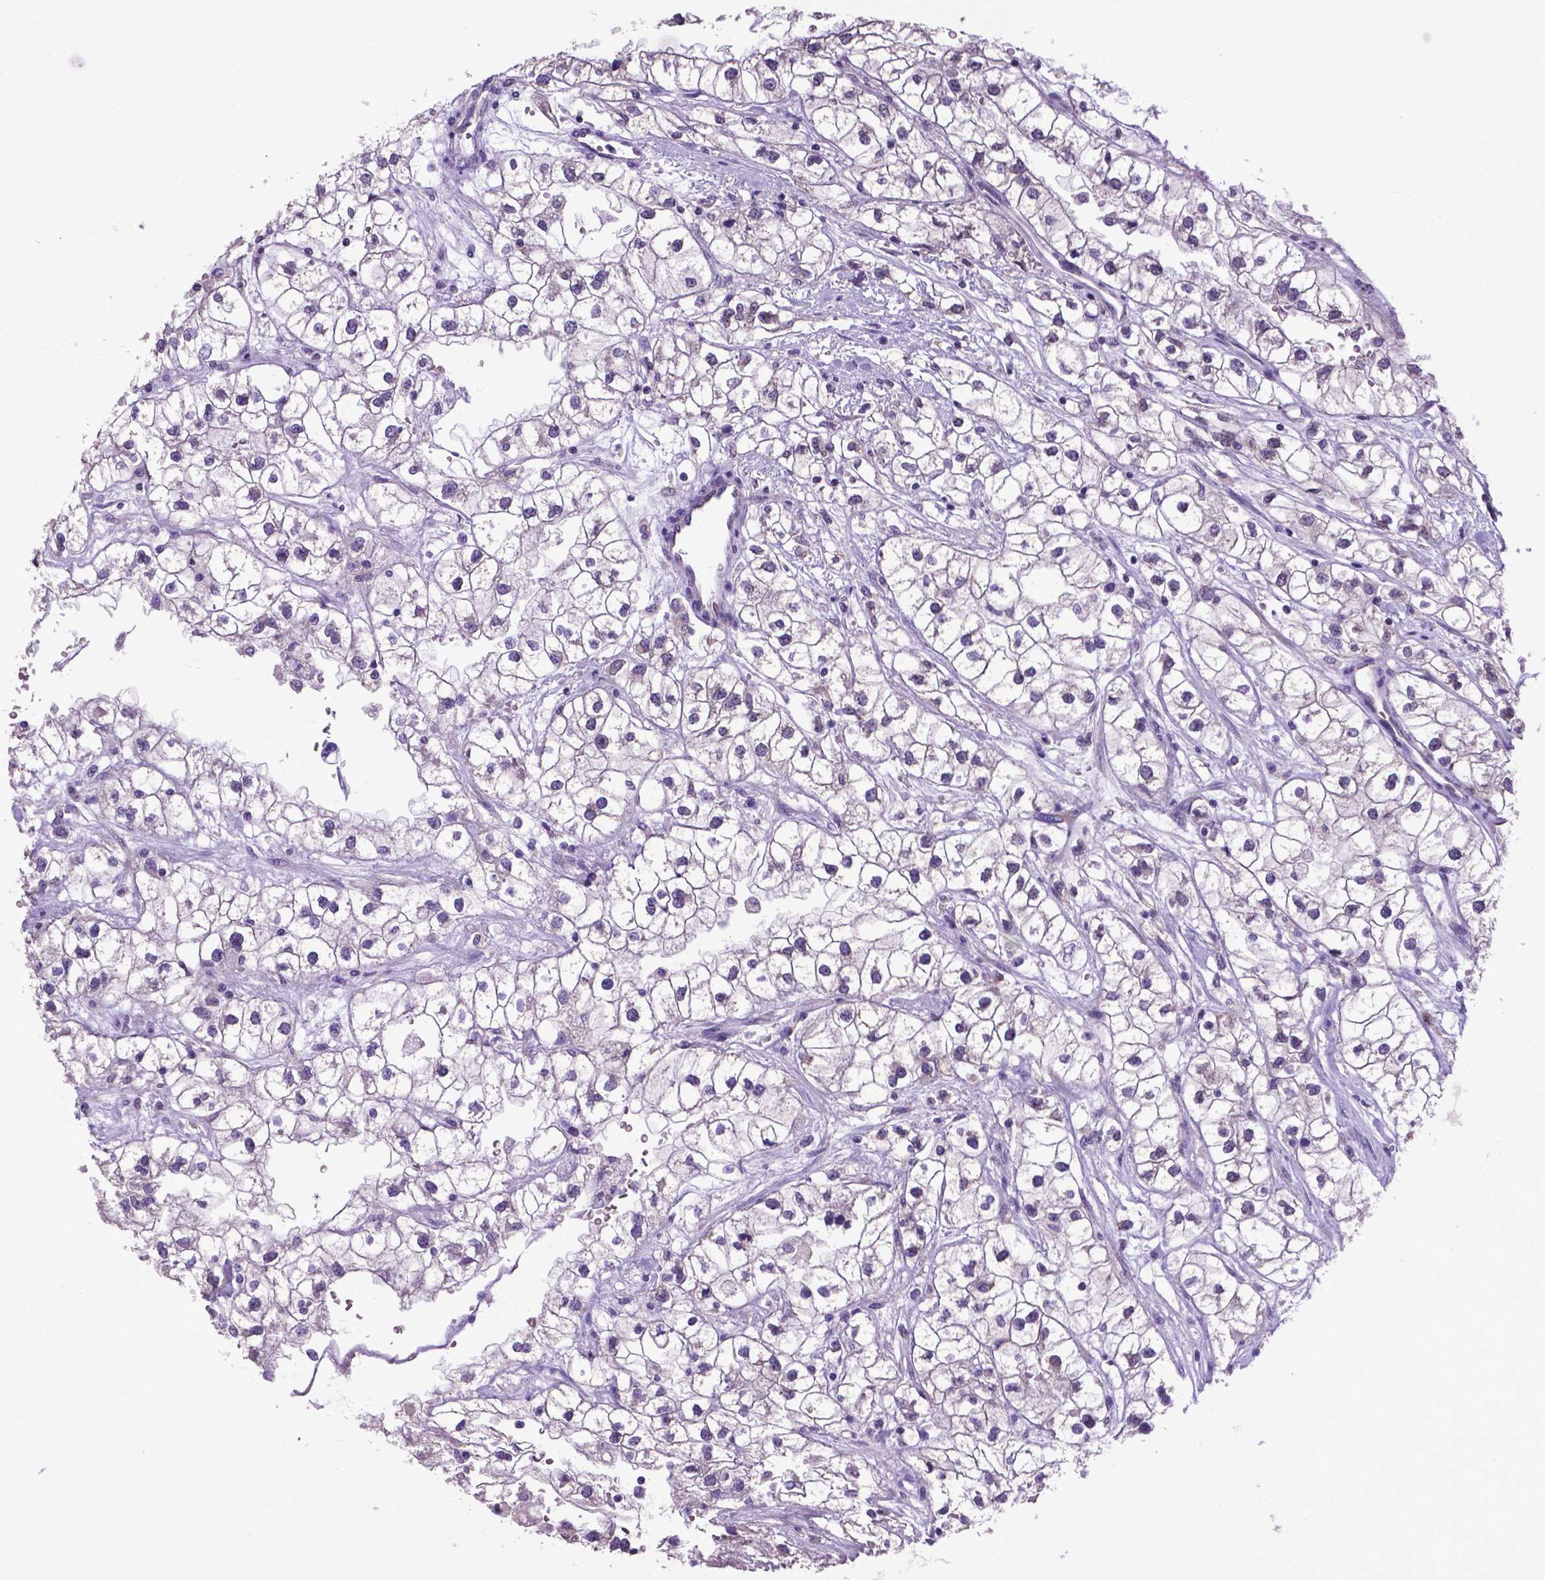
{"staining": {"intensity": "moderate", "quantity": "<25%", "location": "cytoplasmic/membranous"}, "tissue": "renal cancer", "cell_type": "Tumor cells", "image_type": "cancer", "snomed": [{"axis": "morphology", "description": "Adenocarcinoma, NOS"}, {"axis": "topography", "description": "Kidney"}], "caption": "Immunohistochemistry staining of adenocarcinoma (renal), which shows low levels of moderate cytoplasmic/membranous positivity in about <25% of tumor cells indicating moderate cytoplasmic/membranous protein expression. The staining was performed using DAB (3,3'-diaminobenzidine) (brown) for protein detection and nuclei were counterstained in hematoxylin (blue).", "gene": "WDR83OS", "patient": {"sex": "male", "age": 59}}